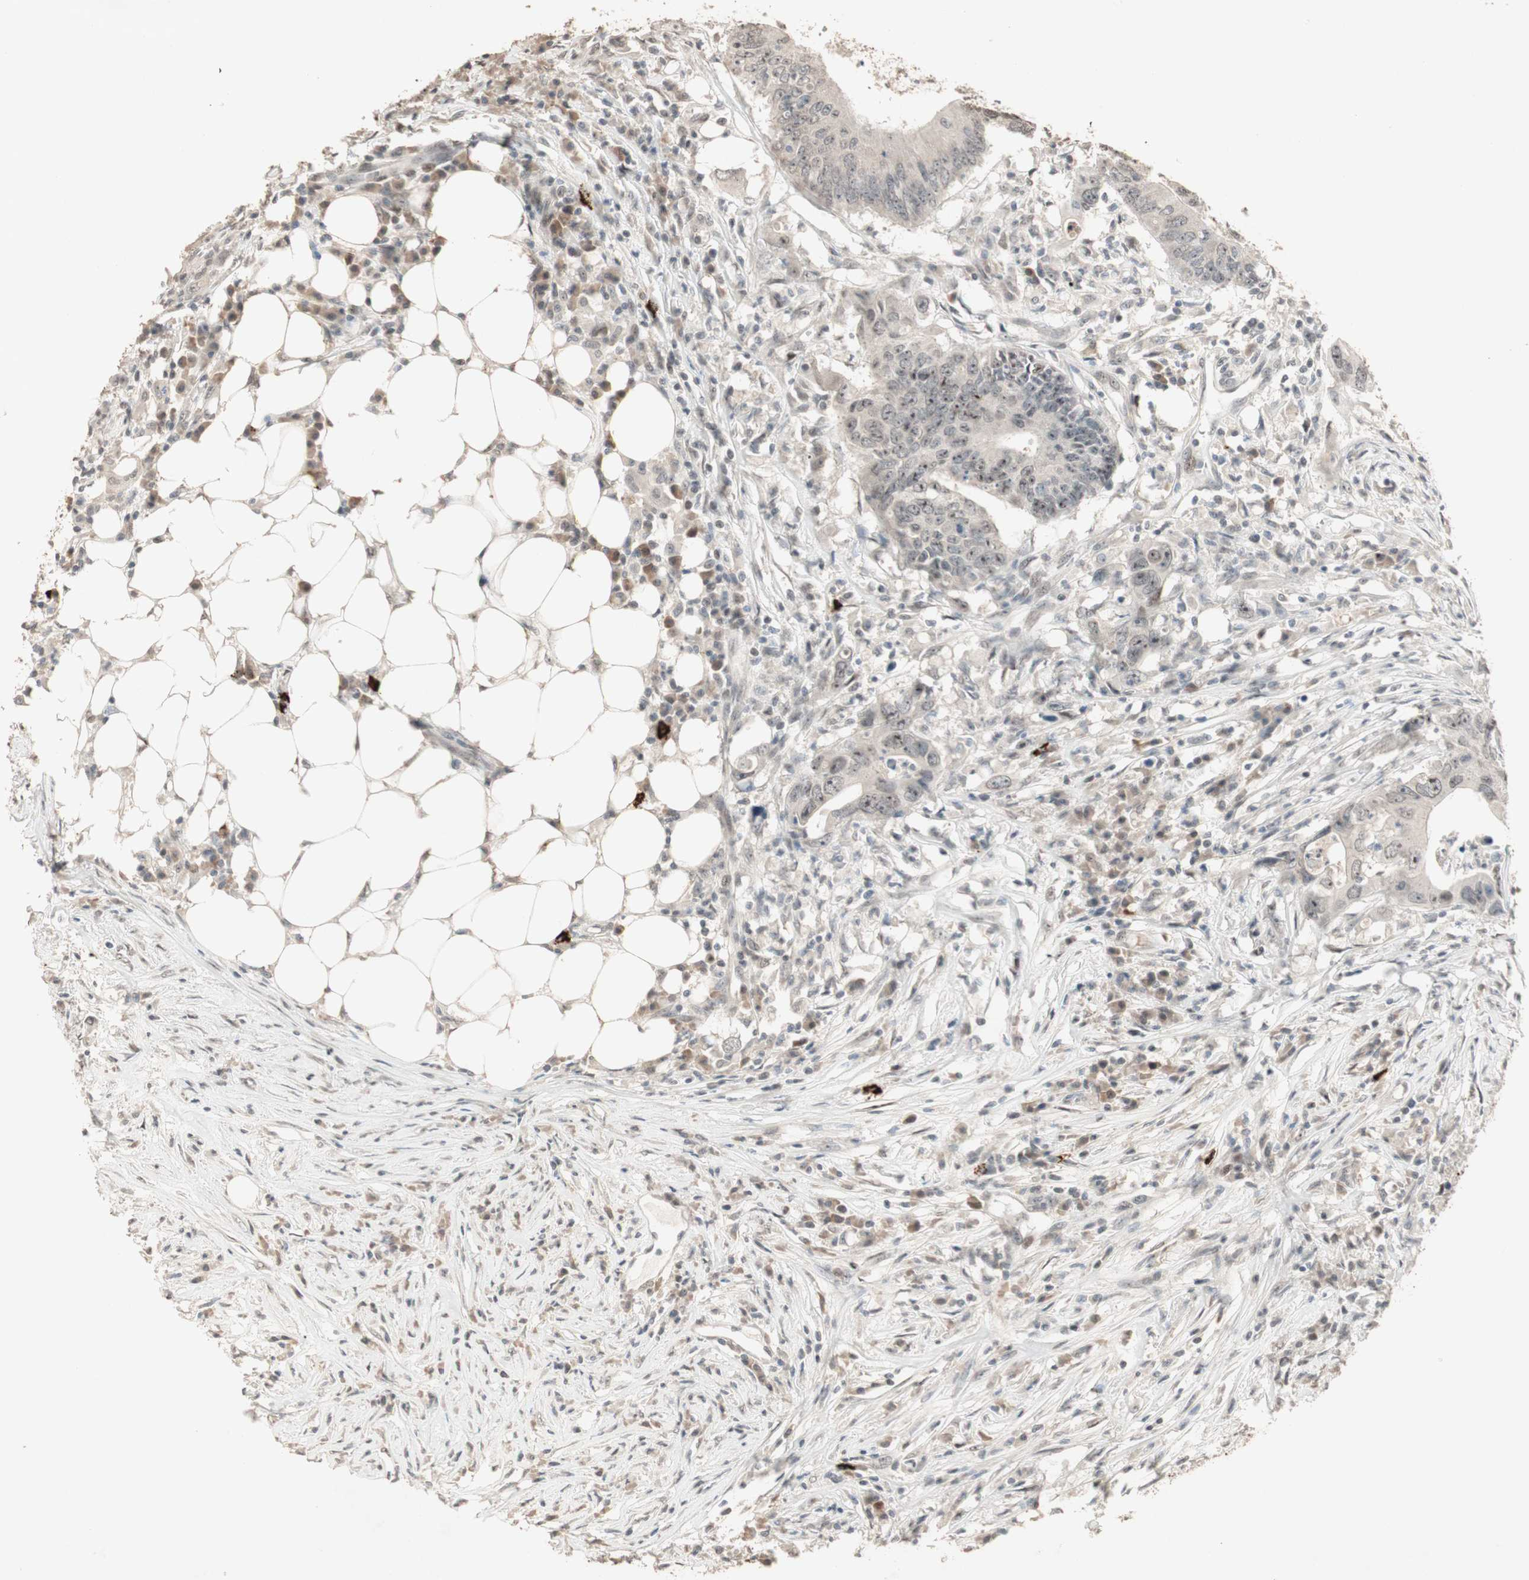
{"staining": {"intensity": "moderate", "quantity": "25%-75%", "location": "nuclear"}, "tissue": "colorectal cancer", "cell_type": "Tumor cells", "image_type": "cancer", "snomed": [{"axis": "morphology", "description": "Adenocarcinoma, NOS"}, {"axis": "topography", "description": "Colon"}], "caption": "Immunohistochemical staining of human colorectal adenocarcinoma reveals medium levels of moderate nuclear protein positivity in about 25%-75% of tumor cells.", "gene": "ETV4", "patient": {"sex": "male", "age": 71}}